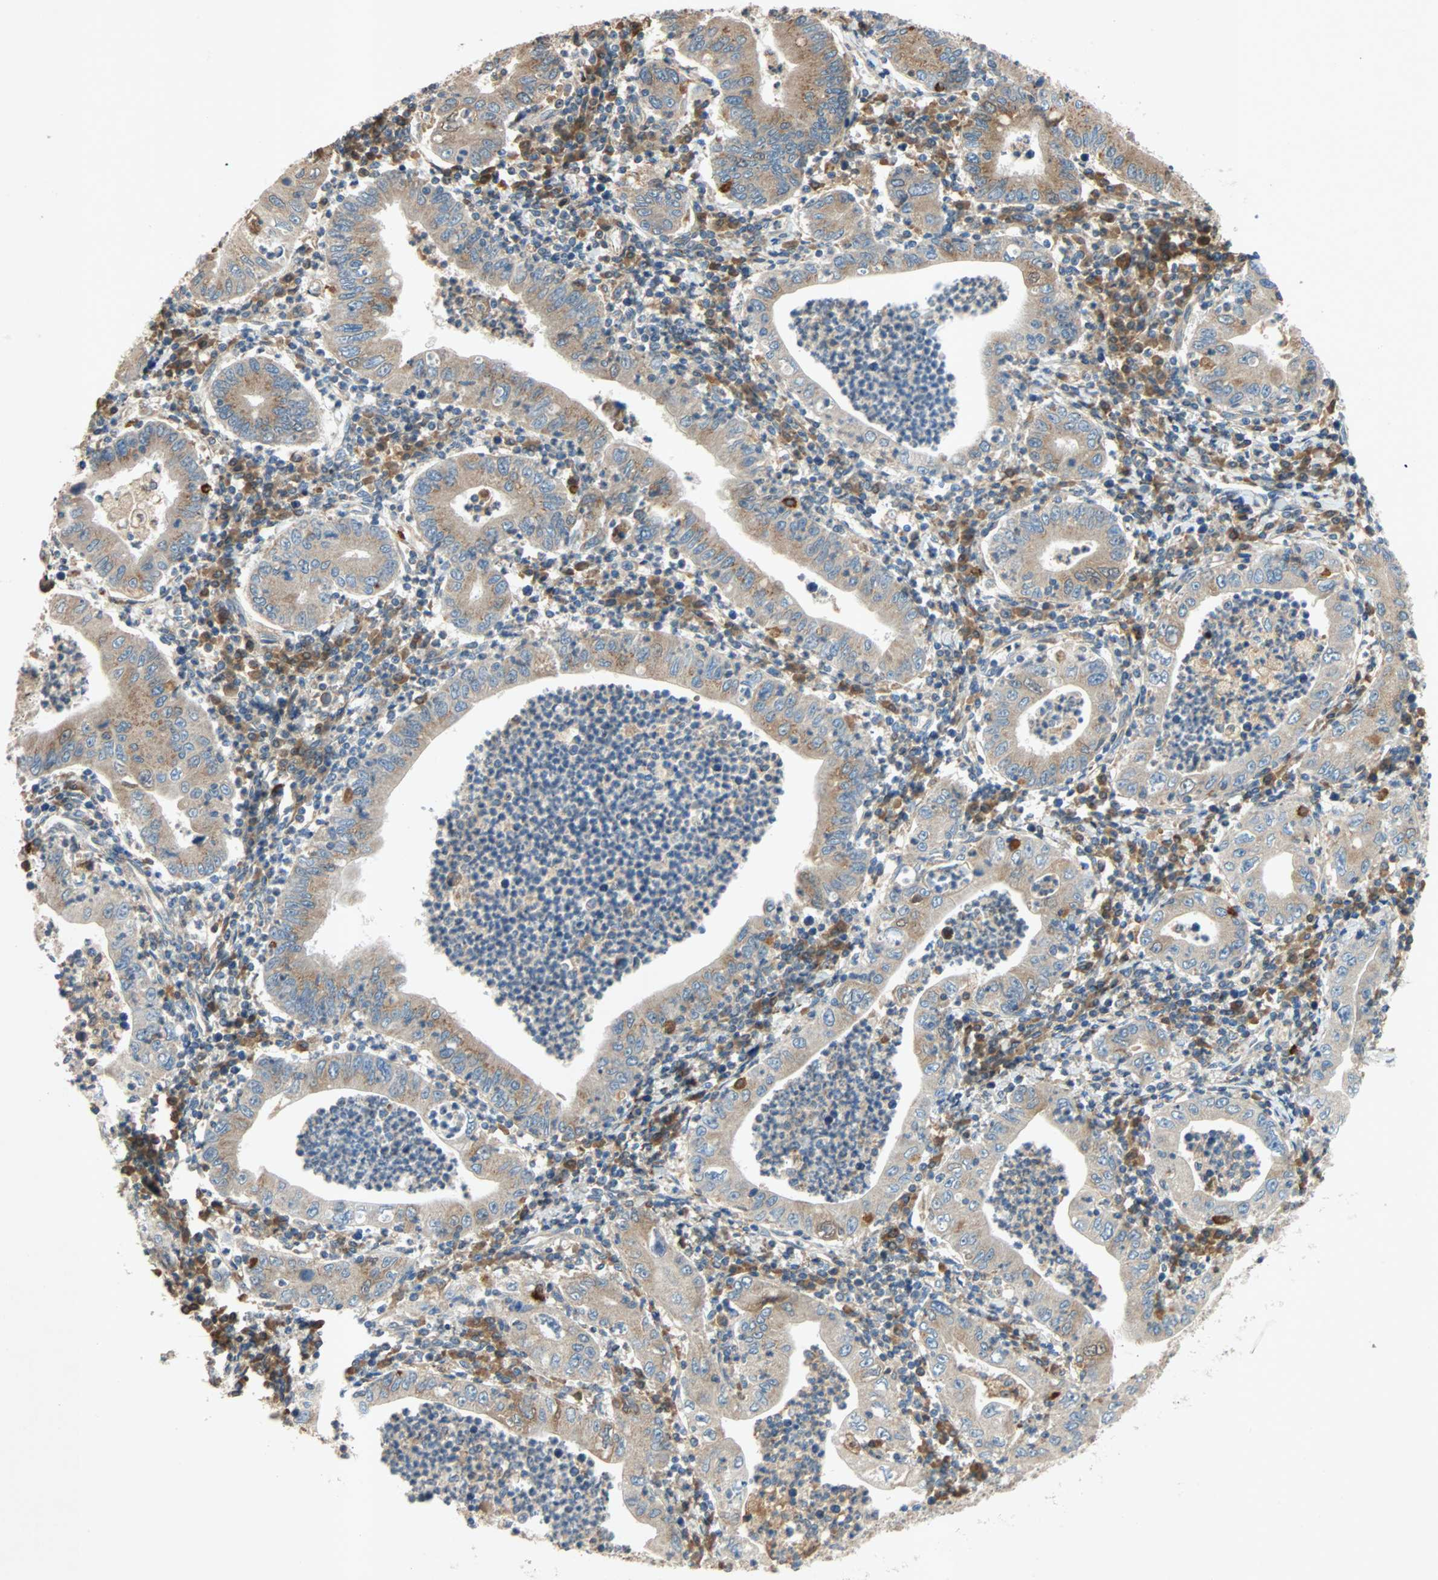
{"staining": {"intensity": "moderate", "quantity": ">75%", "location": "cytoplasmic/membranous"}, "tissue": "stomach cancer", "cell_type": "Tumor cells", "image_type": "cancer", "snomed": [{"axis": "morphology", "description": "Normal tissue, NOS"}, {"axis": "morphology", "description": "Adenocarcinoma, NOS"}, {"axis": "topography", "description": "Esophagus"}, {"axis": "topography", "description": "Stomach, upper"}, {"axis": "topography", "description": "Peripheral nerve tissue"}], "caption": "This histopathology image shows immunohistochemistry staining of human stomach adenocarcinoma, with medium moderate cytoplasmic/membranous staining in approximately >75% of tumor cells.", "gene": "XYLT1", "patient": {"sex": "male", "age": 62}}